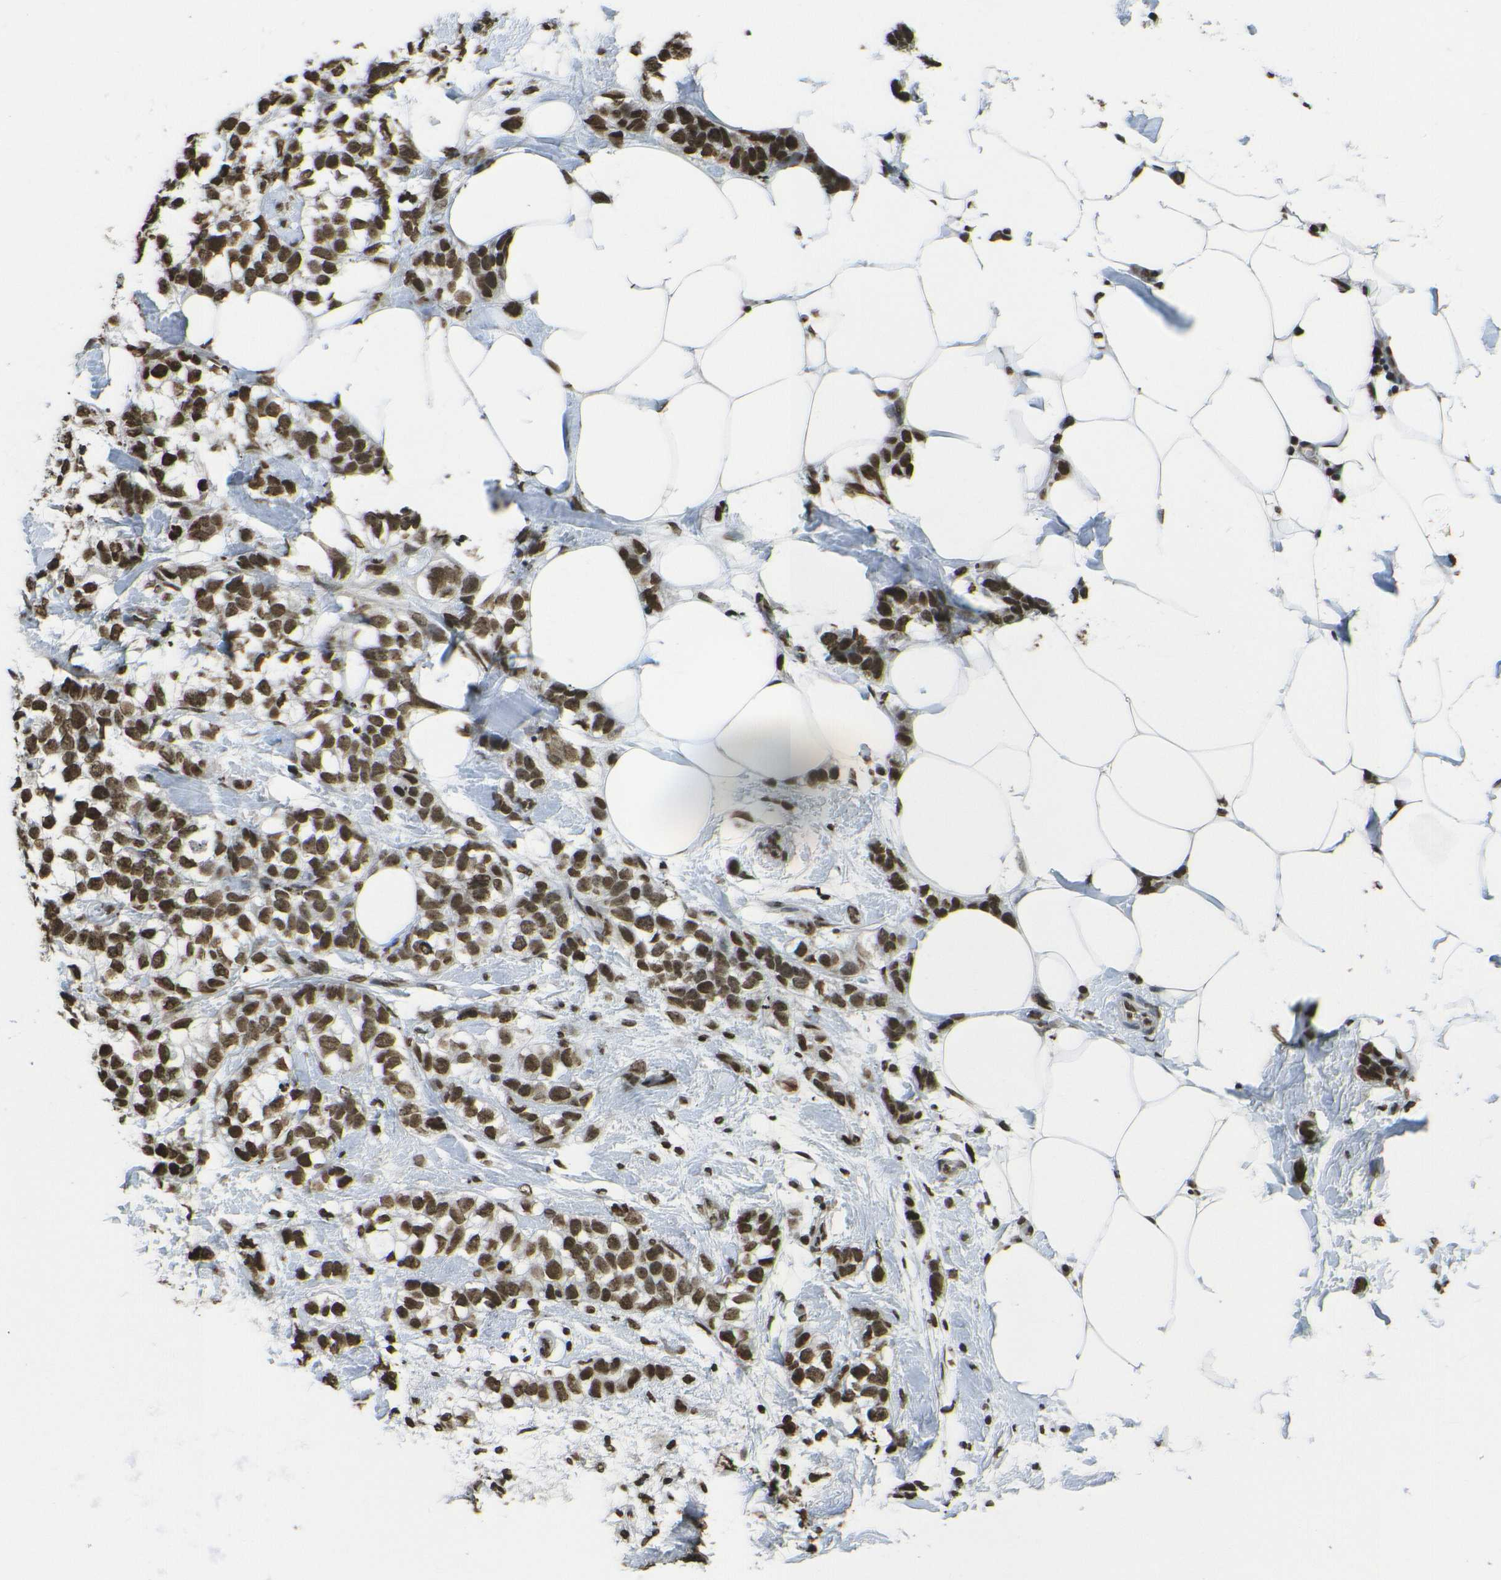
{"staining": {"intensity": "moderate", "quantity": ">75%", "location": "nuclear"}, "tissue": "breast cancer", "cell_type": "Tumor cells", "image_type": "cancer", "snomed": [{"axis": "morphology", "description": "Normal tissue, NOS"}, {"axis": "morphology", "description": "Duct carcinoma"}, {"axis": "topography", "description": "Breast"}], "caption": "Immunohistochemistry (IHC) of human breast infiltrating ductal carcinoma reveals medium levels of moderate nuclear staining in approximately >75% of tumor cells.", "gene": "H4C16", "patient": {"sex": "female", "age": 50}}